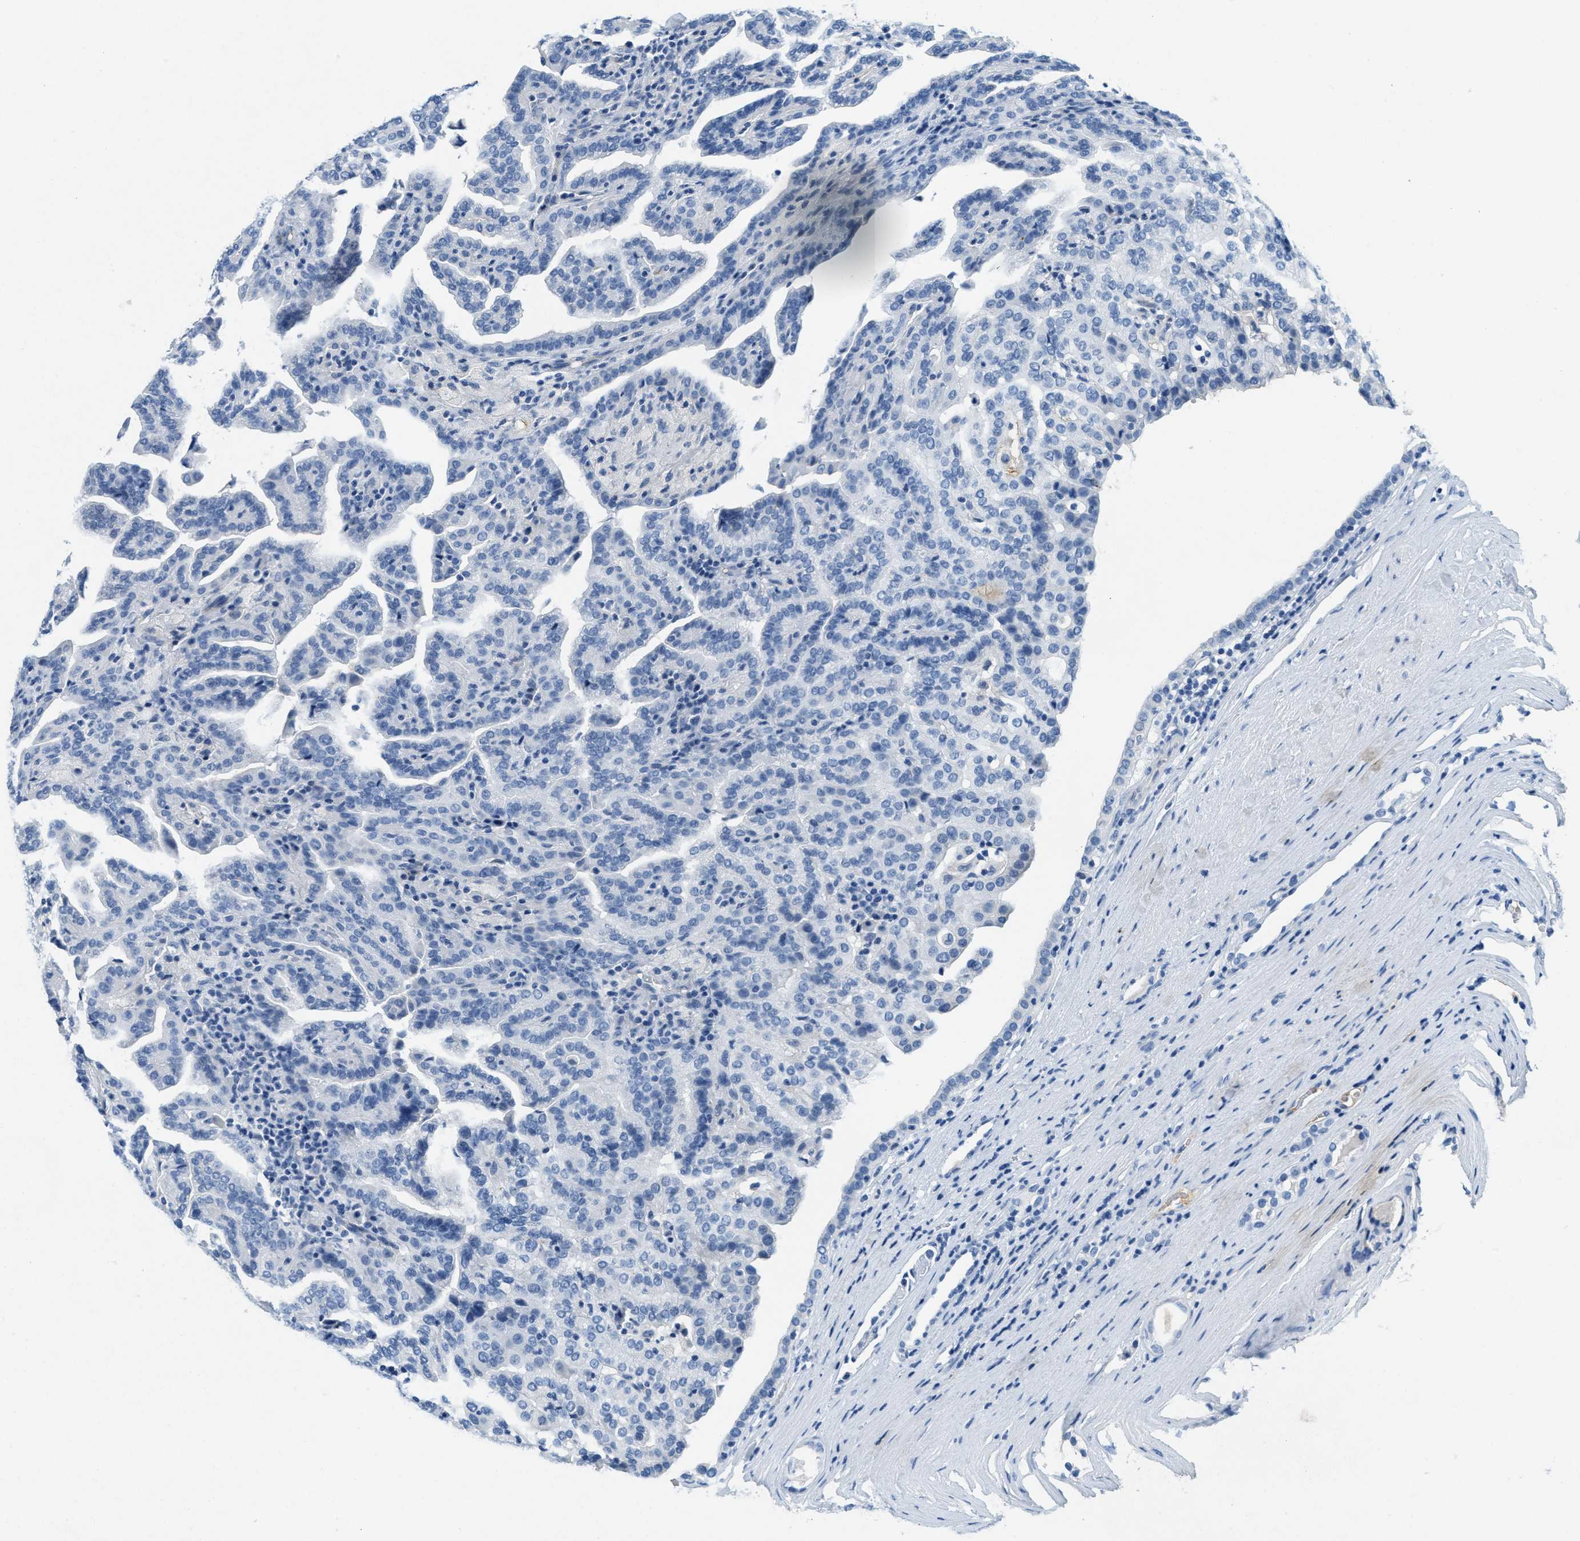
{"staining": {"intensity": "negative", "quantity": "none", "location": "none"}, "tissue": "renal cancer", "cell_type": "Tumor cells", "image_type": "cancer", "snomed": [{"axis": "morphology", "description": "Adenocarcinoma, NOS"}, {"axis": "topography", "description": "Kidney"}], "caption": "IHC of adenocarcinoma (renal) exhibits no expression in tumor cells. Brightfield microscopy of IHC stained with DAB (brown) and hematoxylin (blue), captured at high magnification.", "gene": "A2M", "patient": {"sex": "male", "age": 61}}